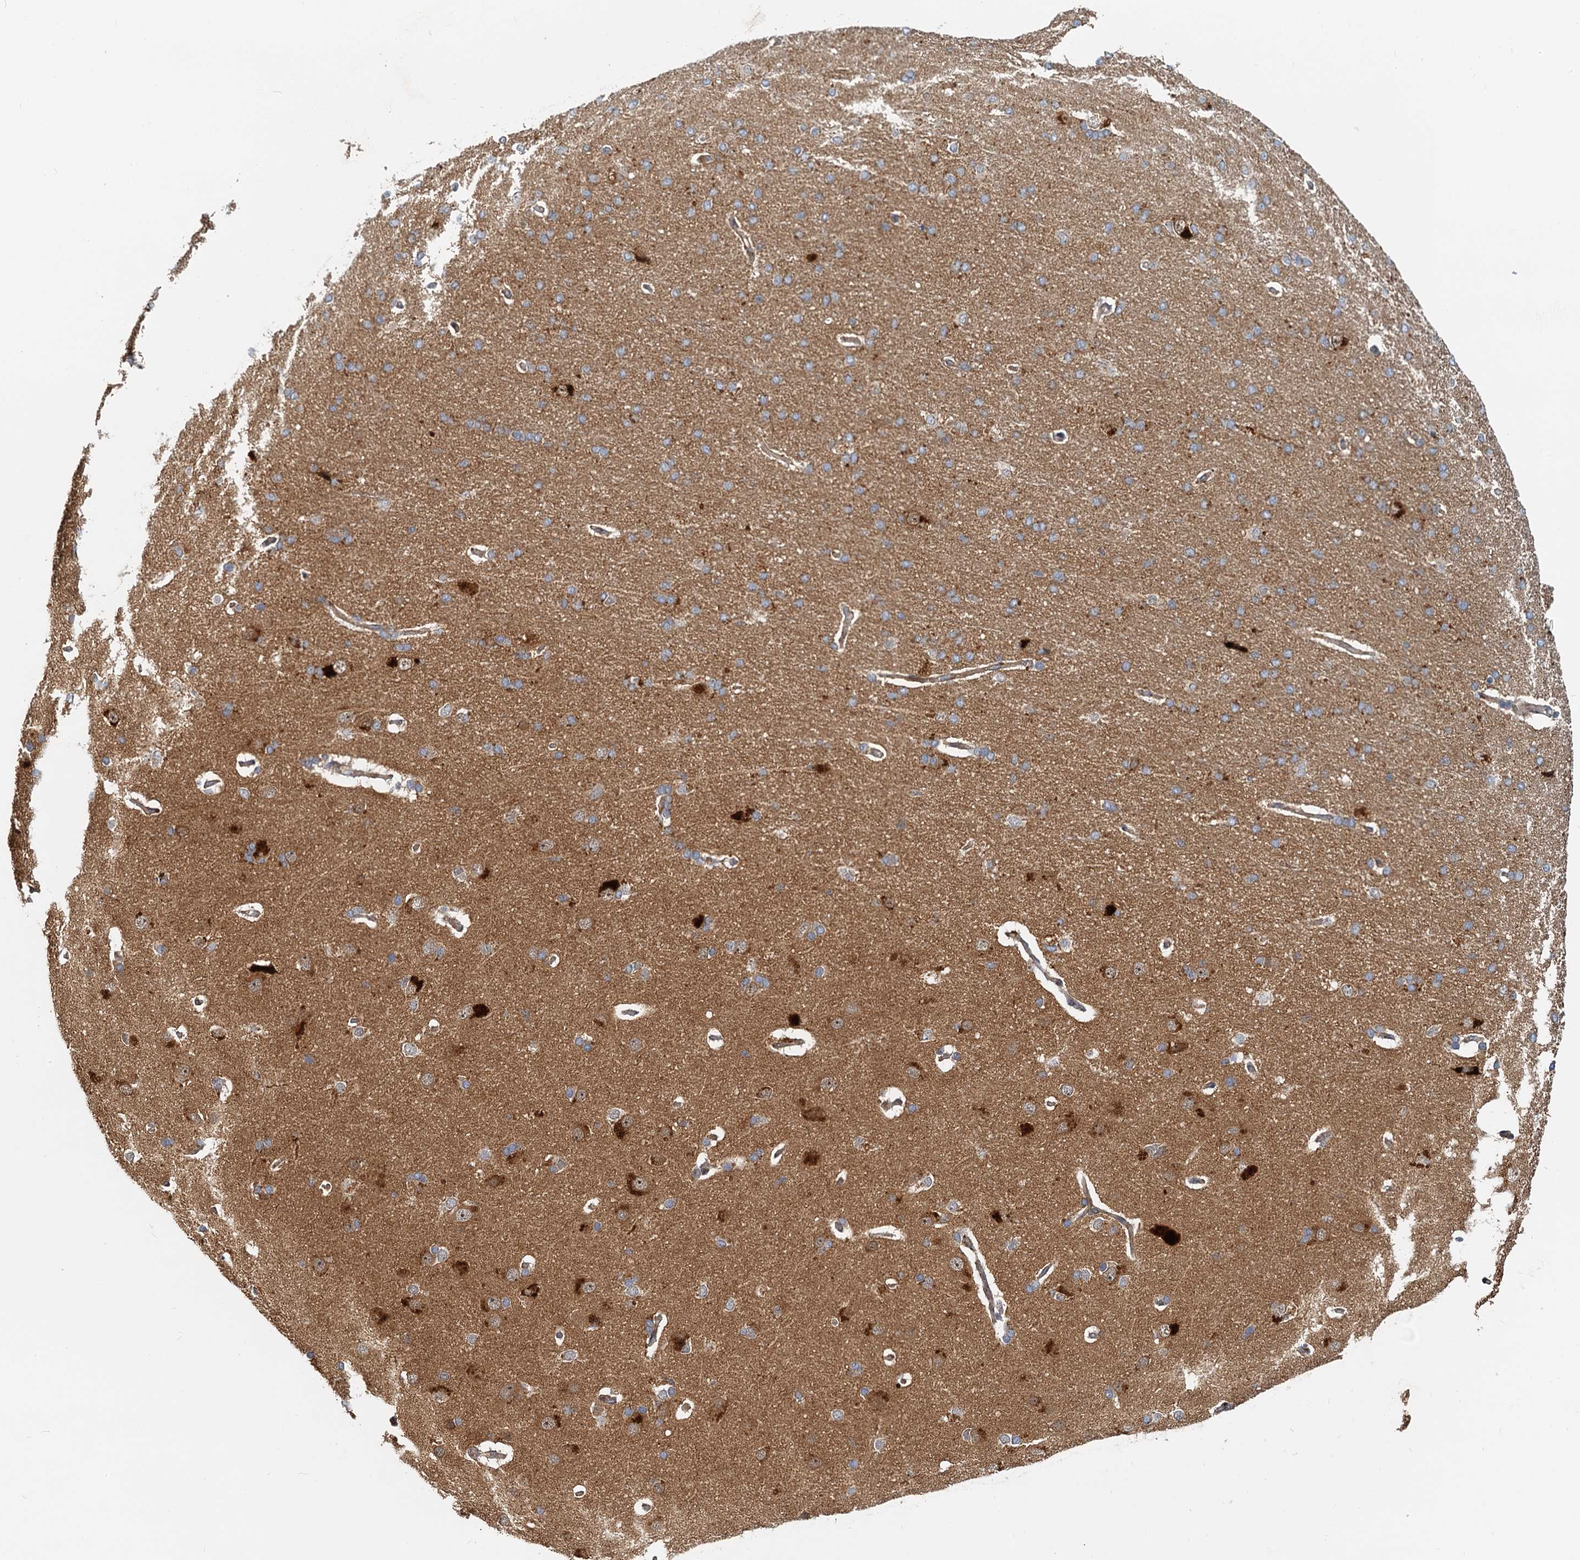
{"staining": {"intensity": "weak", "quantity": "25%-75%", "location": "cytoplasmic/membranous"}, "tissue": "cerebral cortex", "cell_type": "Endothelial cells", "image_type": "normal", "snomed": [{"axis": "morphology", "description": "Normal tissue, NOS"}, {"axis": "topography", "description": "Cerebral cortex"}], "caption": "This is an image of immunohistochemistry staining of normal cerebral cortex, which shows weak positivity in the cytoplasmic/membranous of endothelial cells.", "gene": "TOLLIP", "patient": {"sex": "male", "age": 62}}